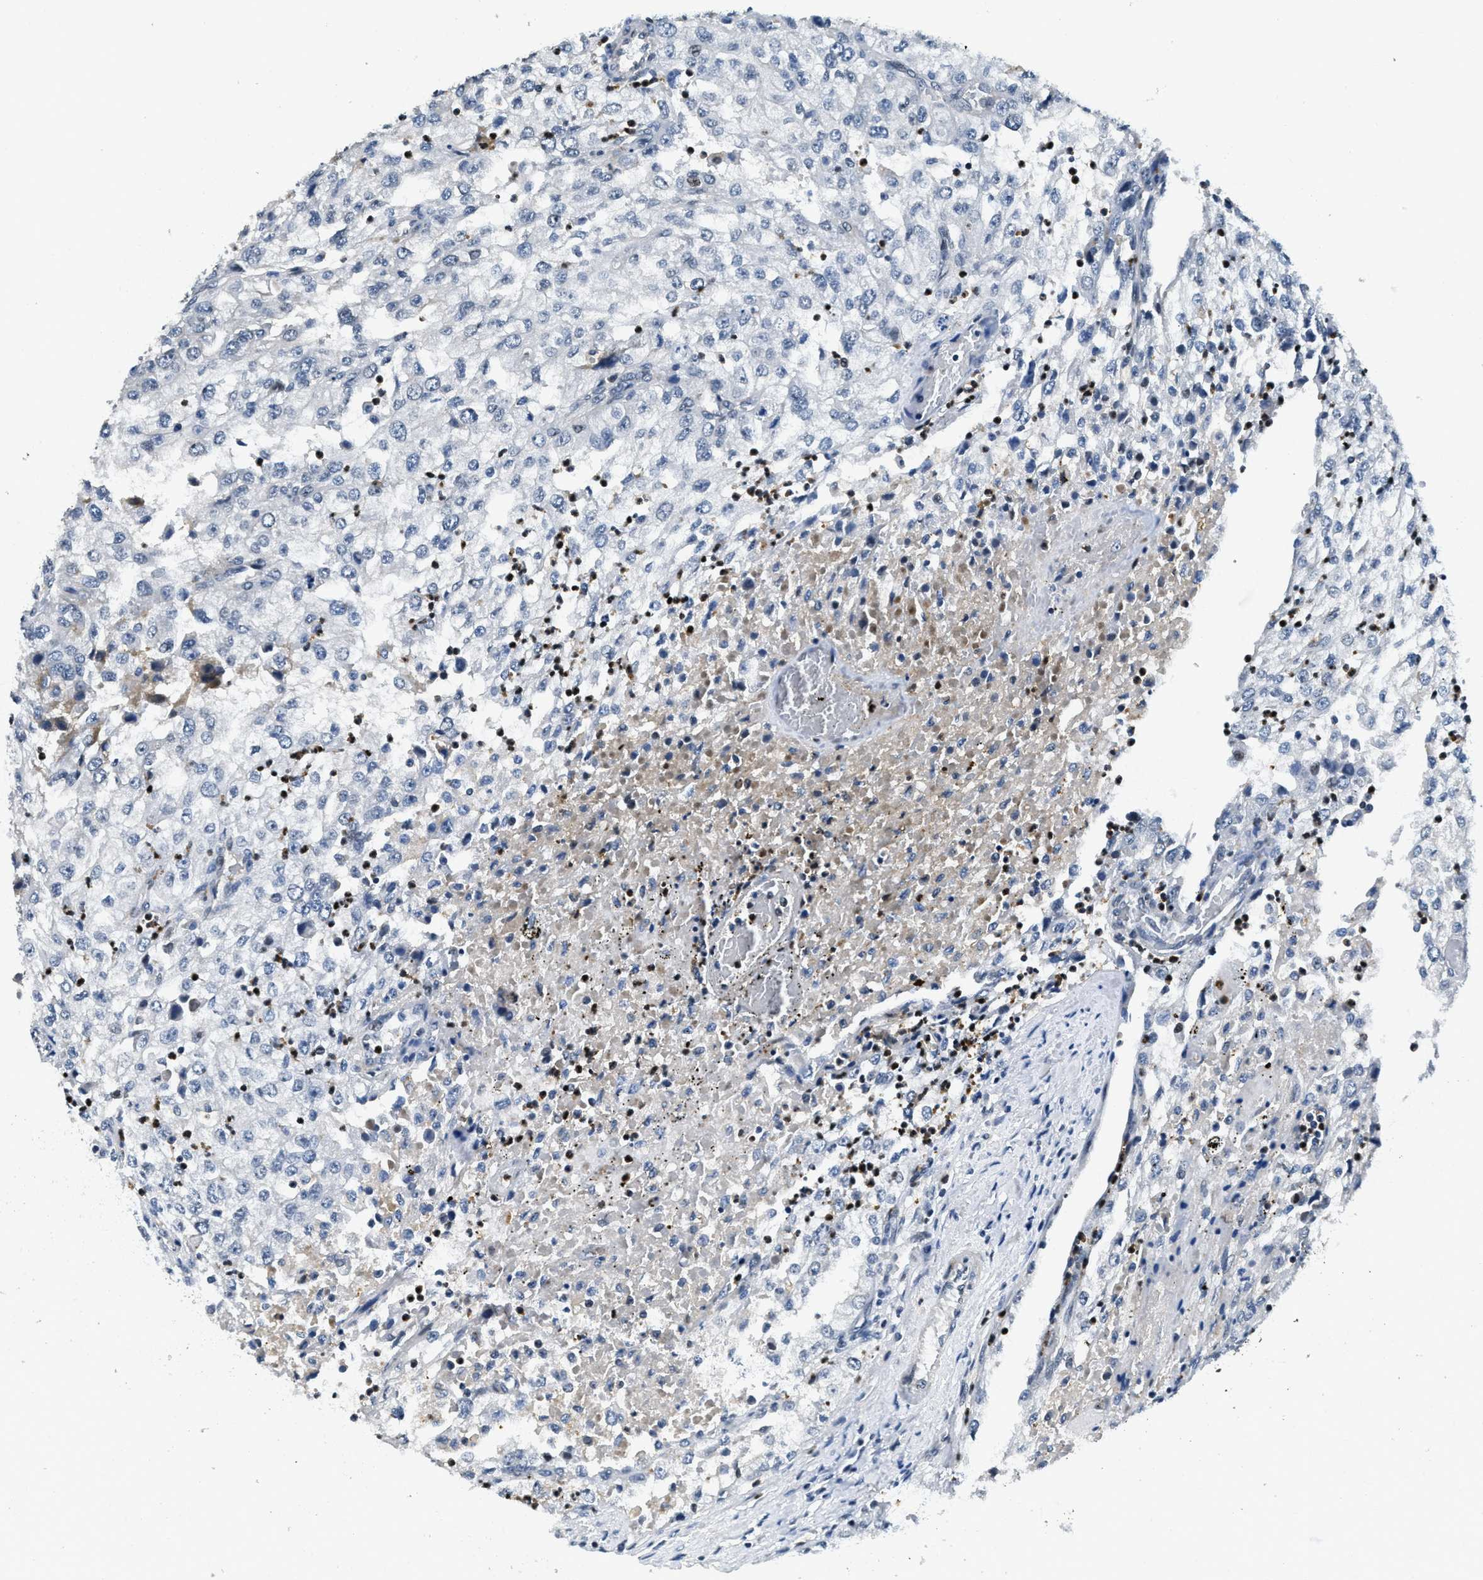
{"staining": {"intensity": "negative", "quantity": "none", "location": "none"}, "tissue": "renal cancer", "cell_type": "Tumor cells", "image_type": "cancer", "snomed": [{"axis": "morphology", "description": "Adenocarcinoma, NOS"}, {"axis": "topography", "description": "Kidney"}], "caption": "DAB (3,3'-diaminobenzidine) immunohistochemical staining of human renal adenocarcinoma reveals no significant expression in tumor cells.", "gene": "ZC3HC1", "patient": {"sex": "female", "age": 54}}